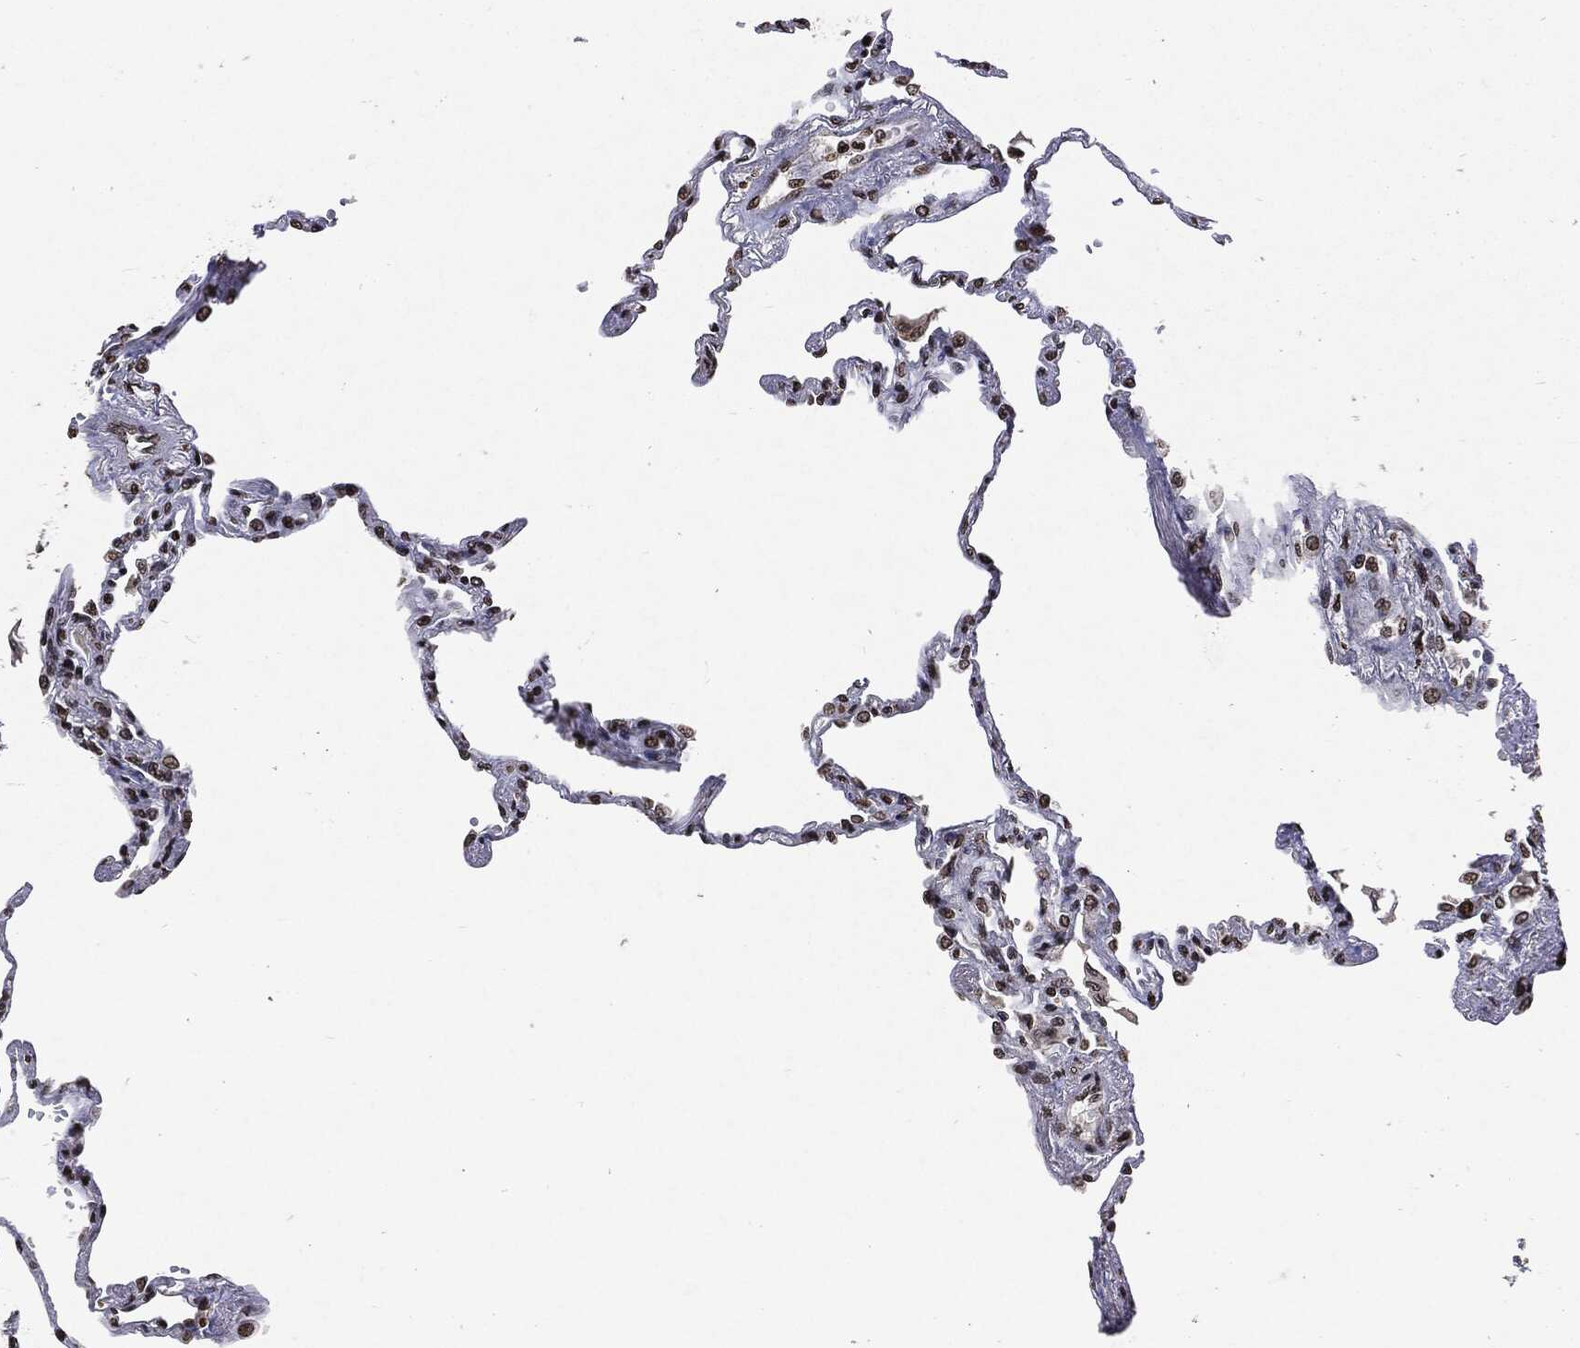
{"staining": {"intensity": "strong", "quantity": "25%-75%", "location": "nuclear"}, "tissue": "lung", "cell_type": "Alveolar cells", "image_type": "normal", "snomed": [{"axis": "morphology", "description": "Normal tissue, NOS"}, {"axis": "topography", "description": "Lung"}], "caption": "This histopathology image reveals immunohistochemistry staining of unremarkable lung, with high strong nuclear expression in approximately 25%-75% of alveolar cells.", "gene": "JUN", "patient": {"sex": "male", "age": 78}}